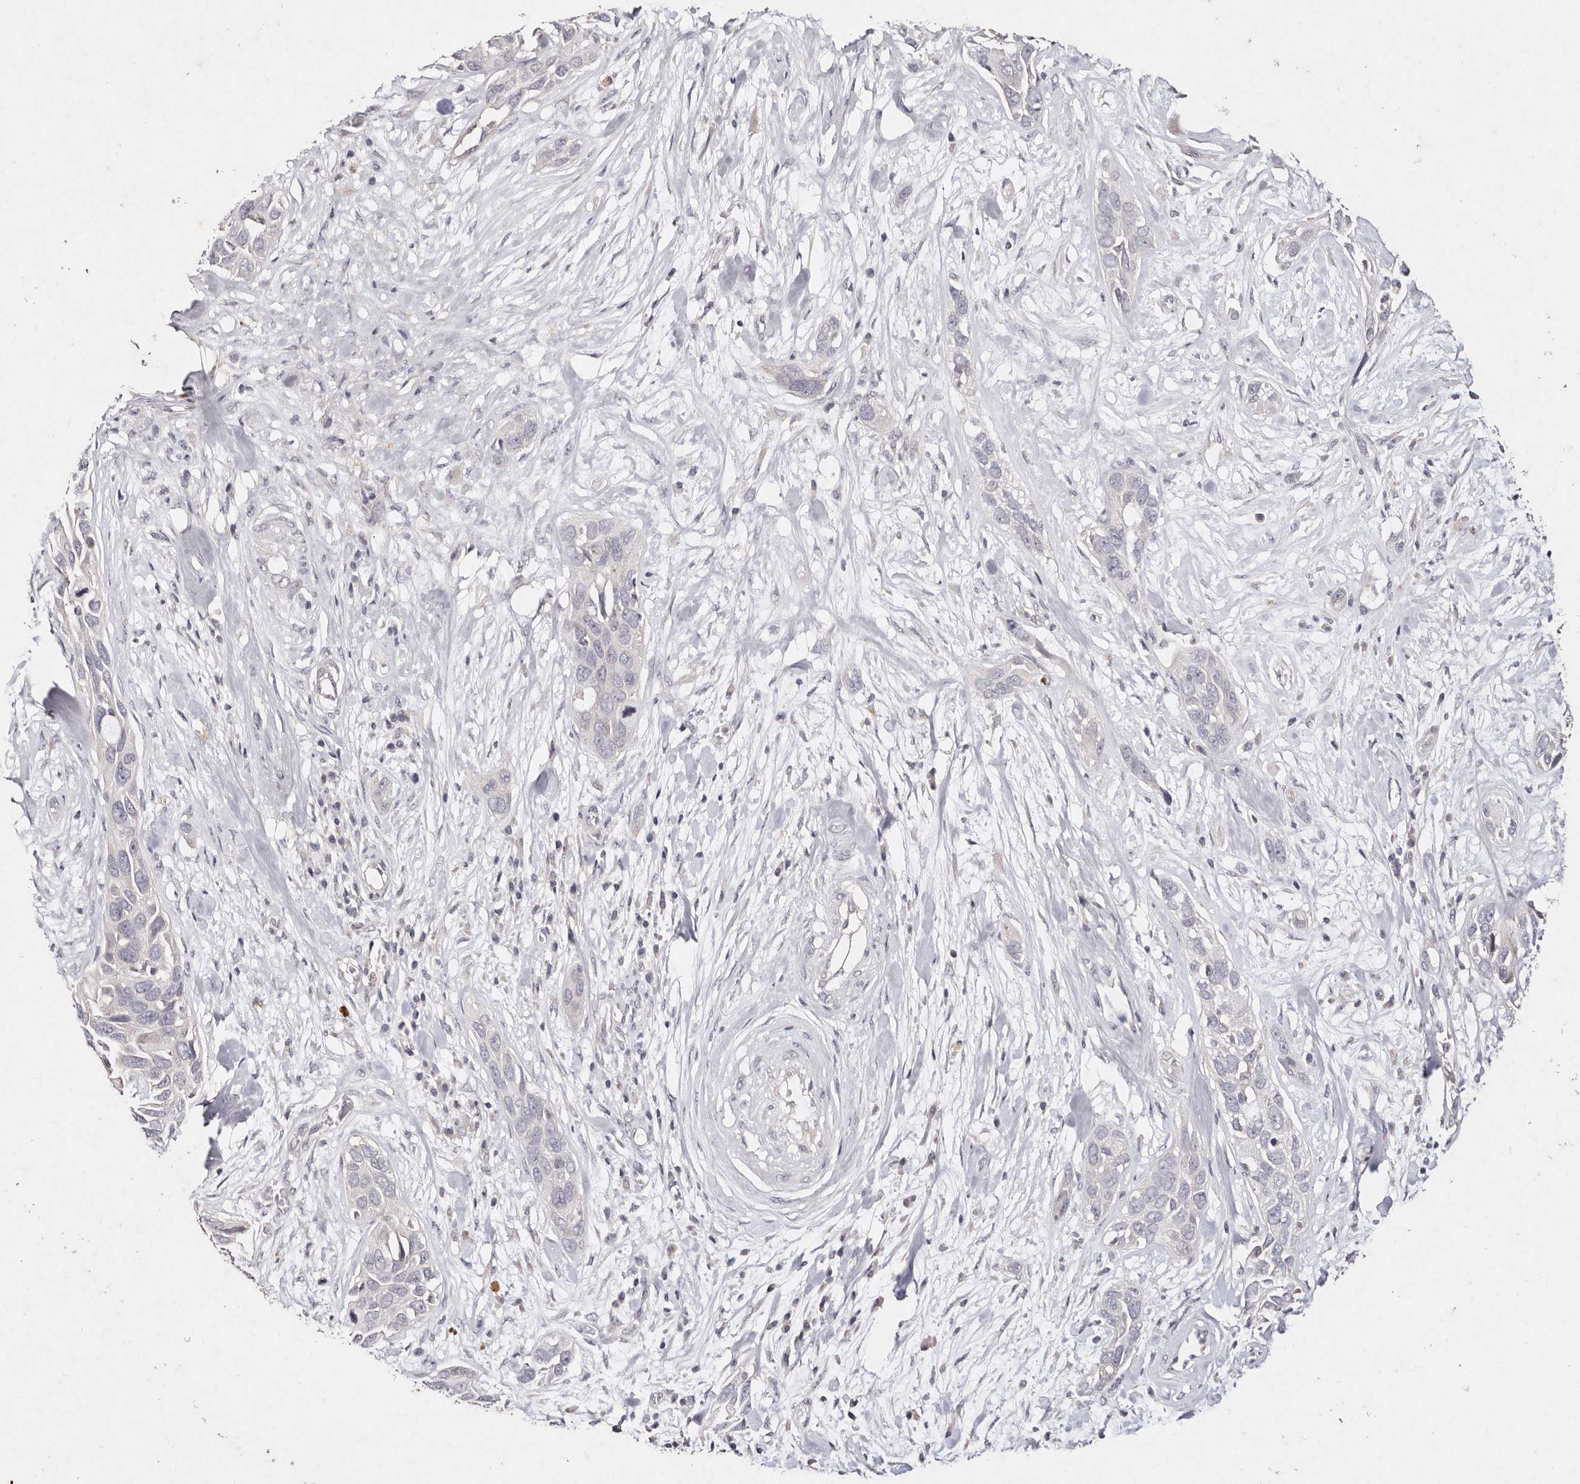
{"staining": {"intensity": "negative", "quantity": "none", "location": "none"}, "tissue": "pancreatic cancer", "cell_type": "Tumor cells", "image_type": "cancer", "snomed": [{"axis": "morphology", "description": "Adenocarcinoma, NOS"}, {"axis": "topography", "description": "Pancreas"}], "caption": "Tumor cells show no significant protein positivity in pancreatic cancer (adenocarcinoma).", "gene": "TSC2", "patient": {"sex": "female", "age": 60}}